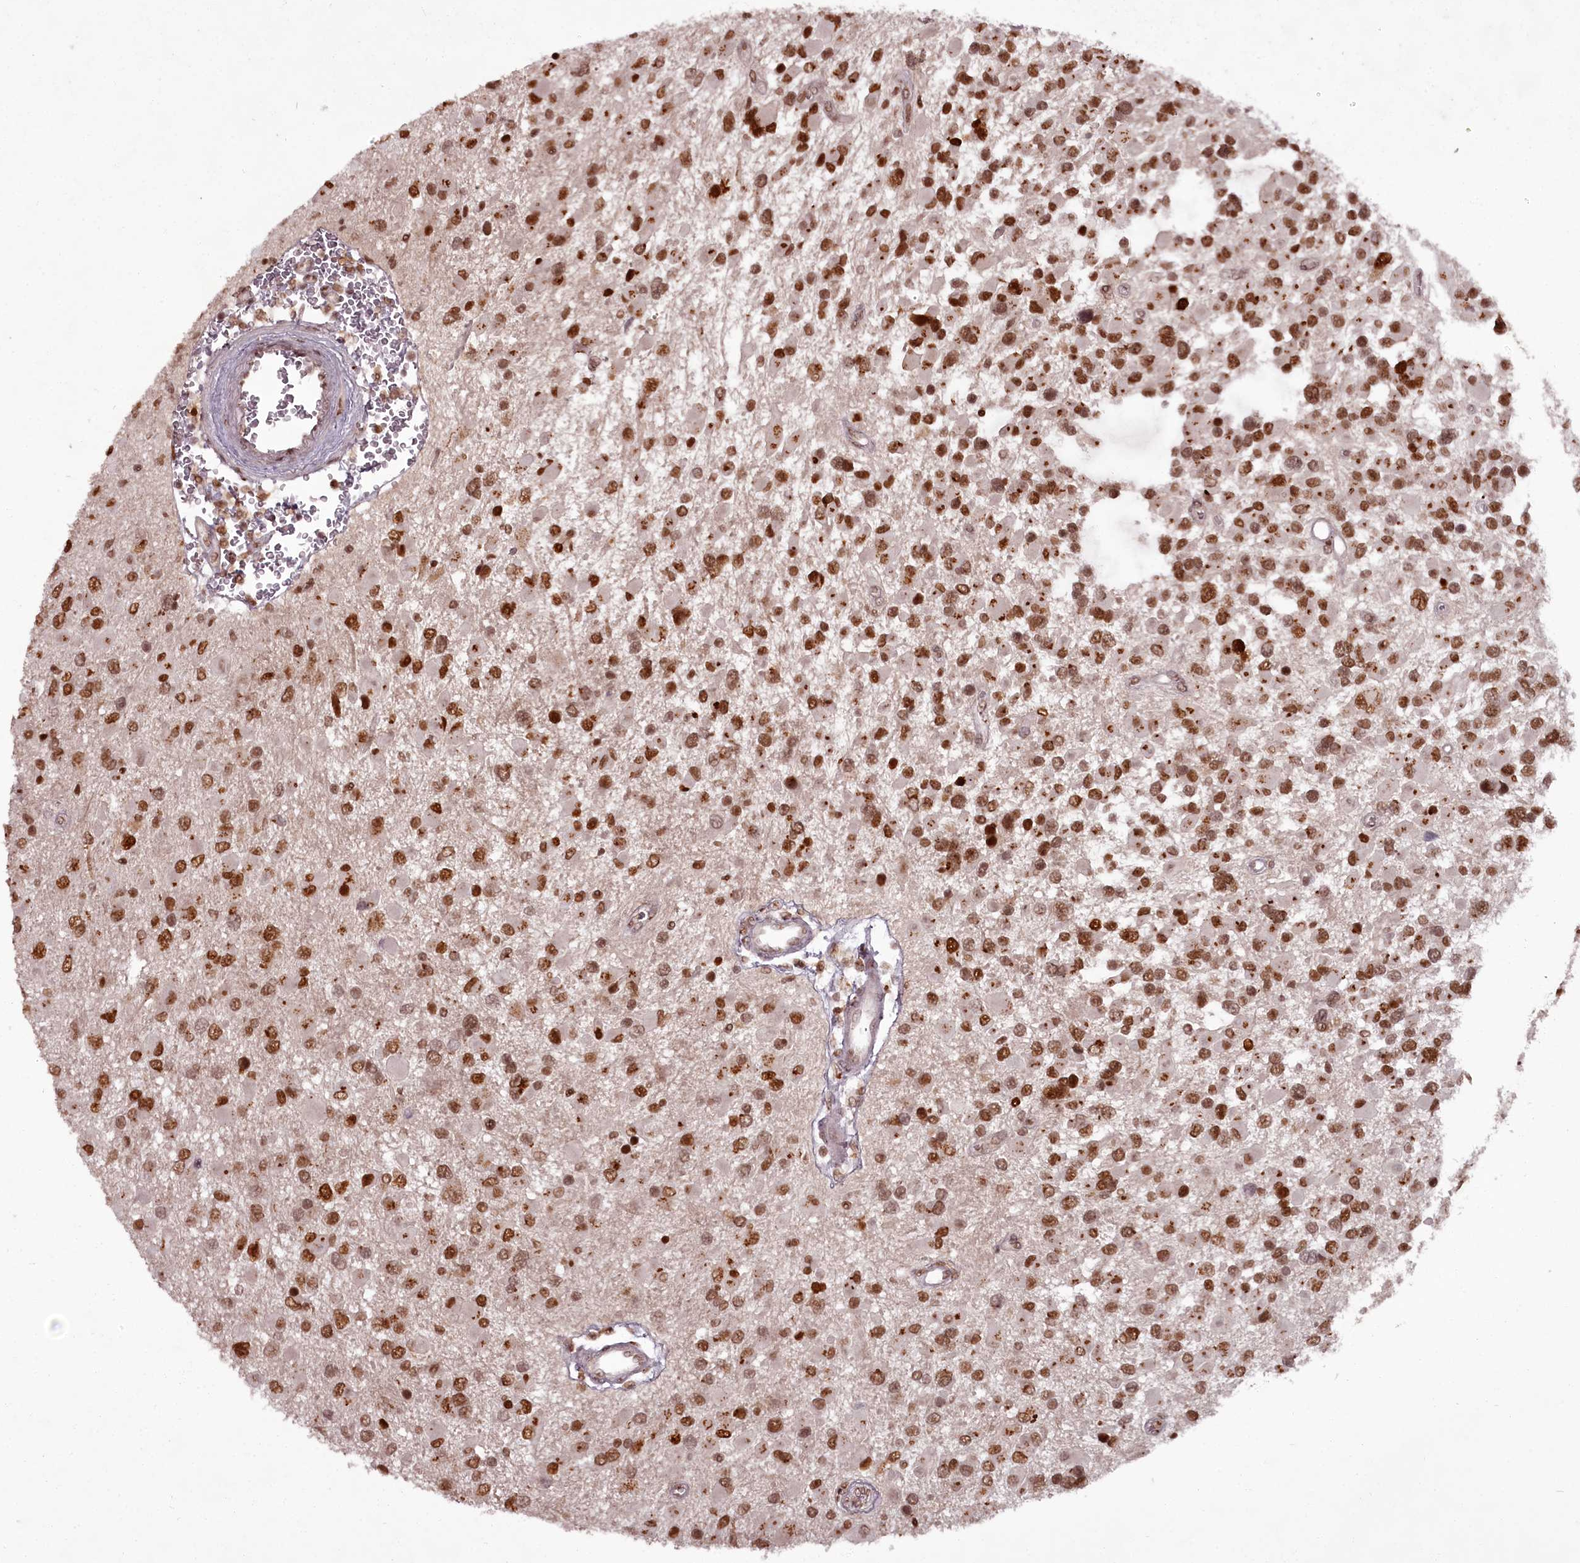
{"staining": {"intensity": "moderate", "quantity": ">75%", "location": "nuclear"}, "tissue": "glioma", "cell_type": "Tumor cells", "image_type": "cancer", "snomed": [{"axis": "morphology", "description": "Glioma, malignant, High grade"}, {"axis": "topography", "description": "Brain"}], "caption": "Protein expression analysis of human glioma reveals moderate nuclear expression in approximately >75% of tumor cells.", "gene": "CEP83", "patient": {"sex": "male", "age": 53}}